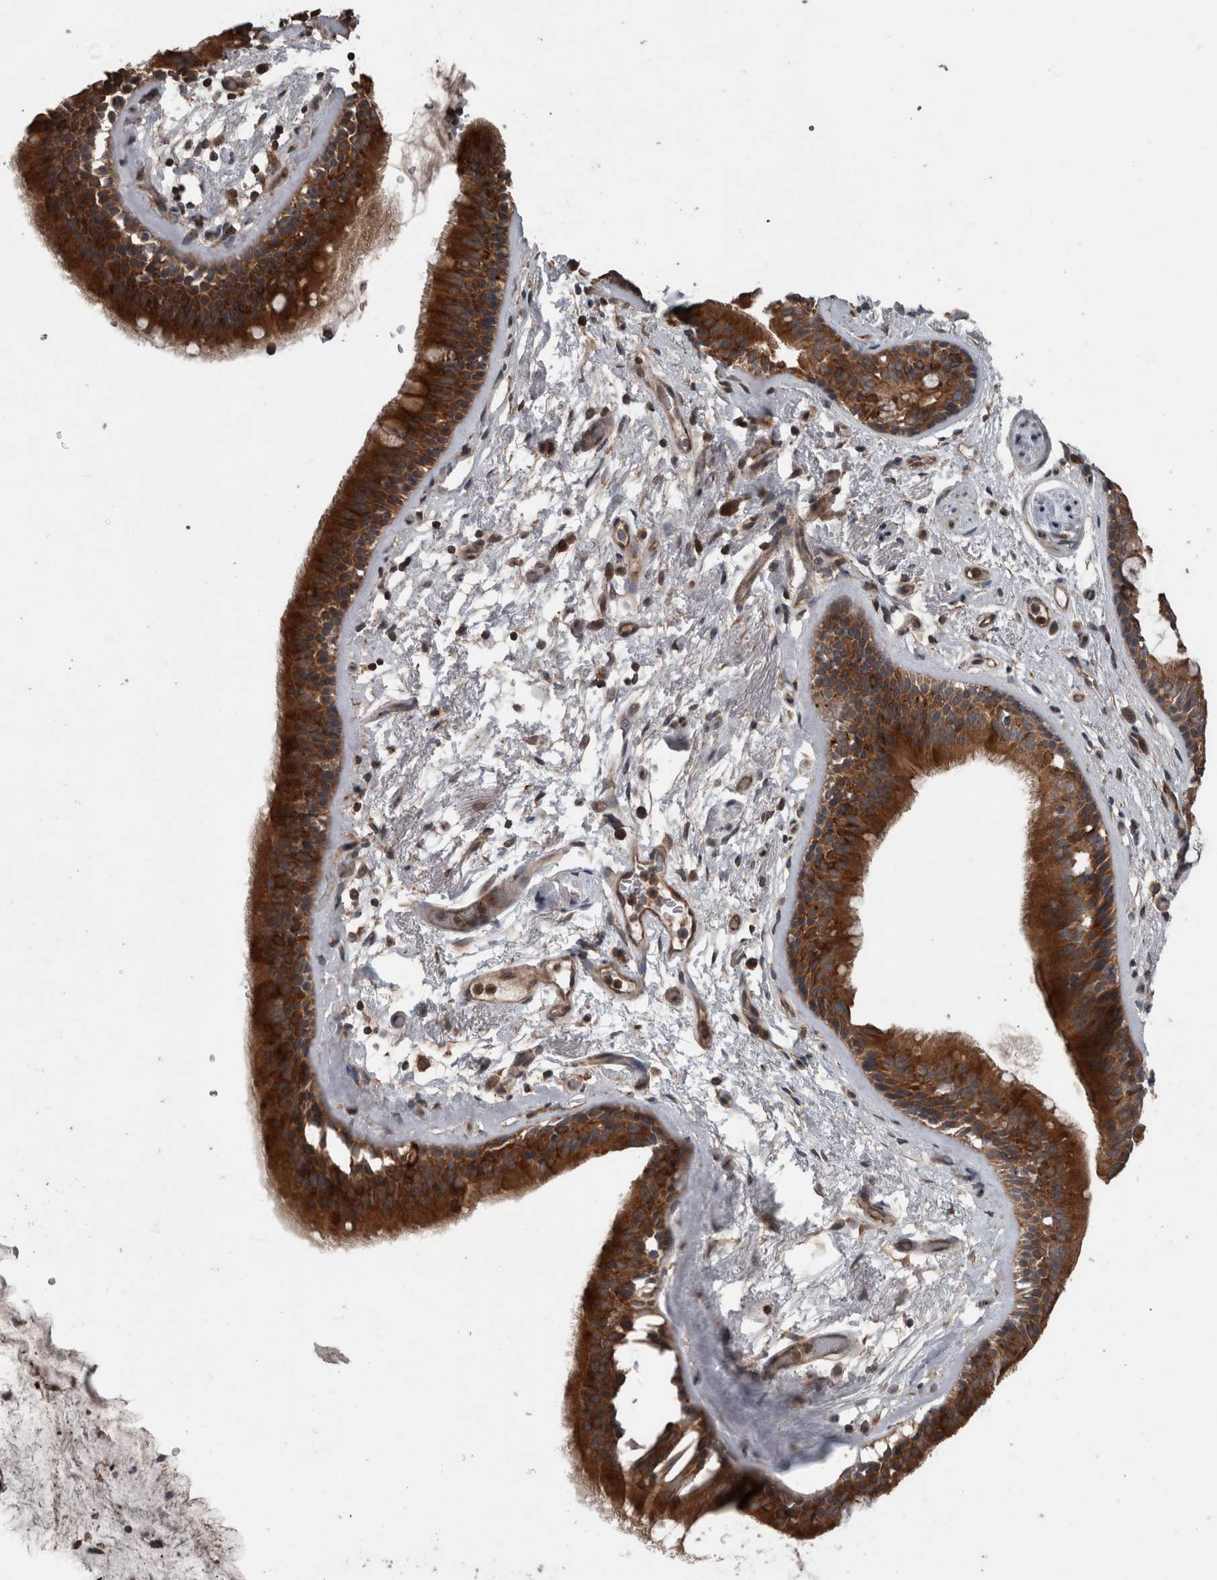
{"staining": {"intensity": "strong", "quantity": ">75%", "location": "cytoplasmic/membranous"}, "tissue": "bronchus", "cell_type": "Respiratory epithelial cells", "image_type": "normal", "snomed": [{"axis": "morphology", "description": "Normal tissue, NOS"}, {"axis": "topography", "description": "Cartilage tissue"}], "caption": "High-power microscopy captured an IHC photomicrograph of benign bronchus, revealing strong cytoplasmic/membranous staining in about >75% of respiratory epithelial cells.", "gene": "RIOK3", "patient": {"sex": "female", "age": 63}}